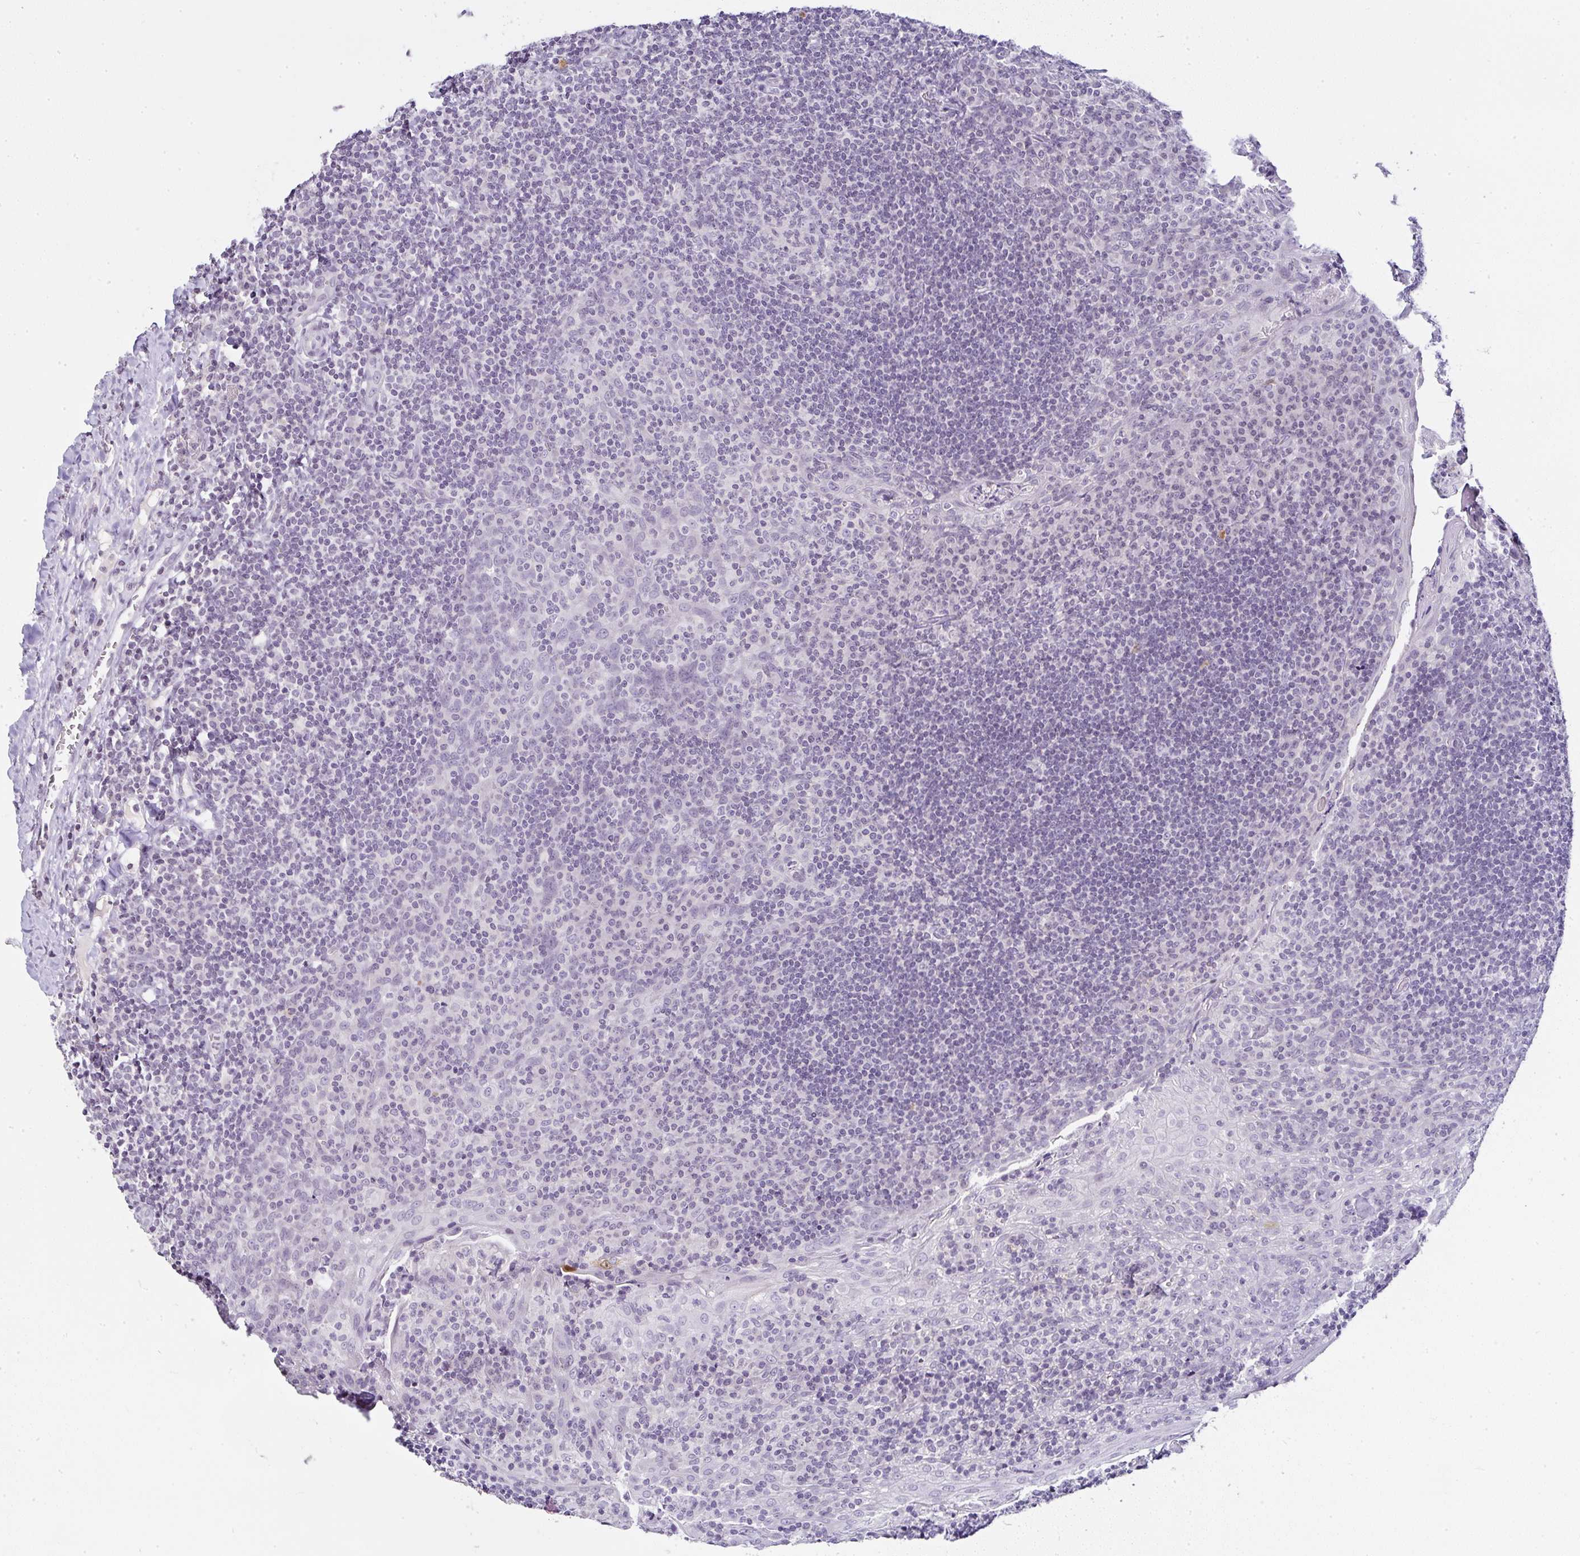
{"staining": {"intensity": "negative", "quantity": "none", "location": "none"}, "tissue": "tonsil", "cell_type": "Germinal center cells", "image_type": "normal", "snomed": [{"axis": "morphology", "description": "Normal tissue, NOS"}, {"axis": "topography", "description": "Tonsil"}], "caption": "Histopathology image shows no significant protein staining in germinal center cells of benign tonsil. (Brightfield microscopy of DAB (3,3'-diaminobenzidine) immunohistochemistry (IHC) at high magnification).", "gene": "SERPINB3", "patient": {"sex": "male", "age": 17}}